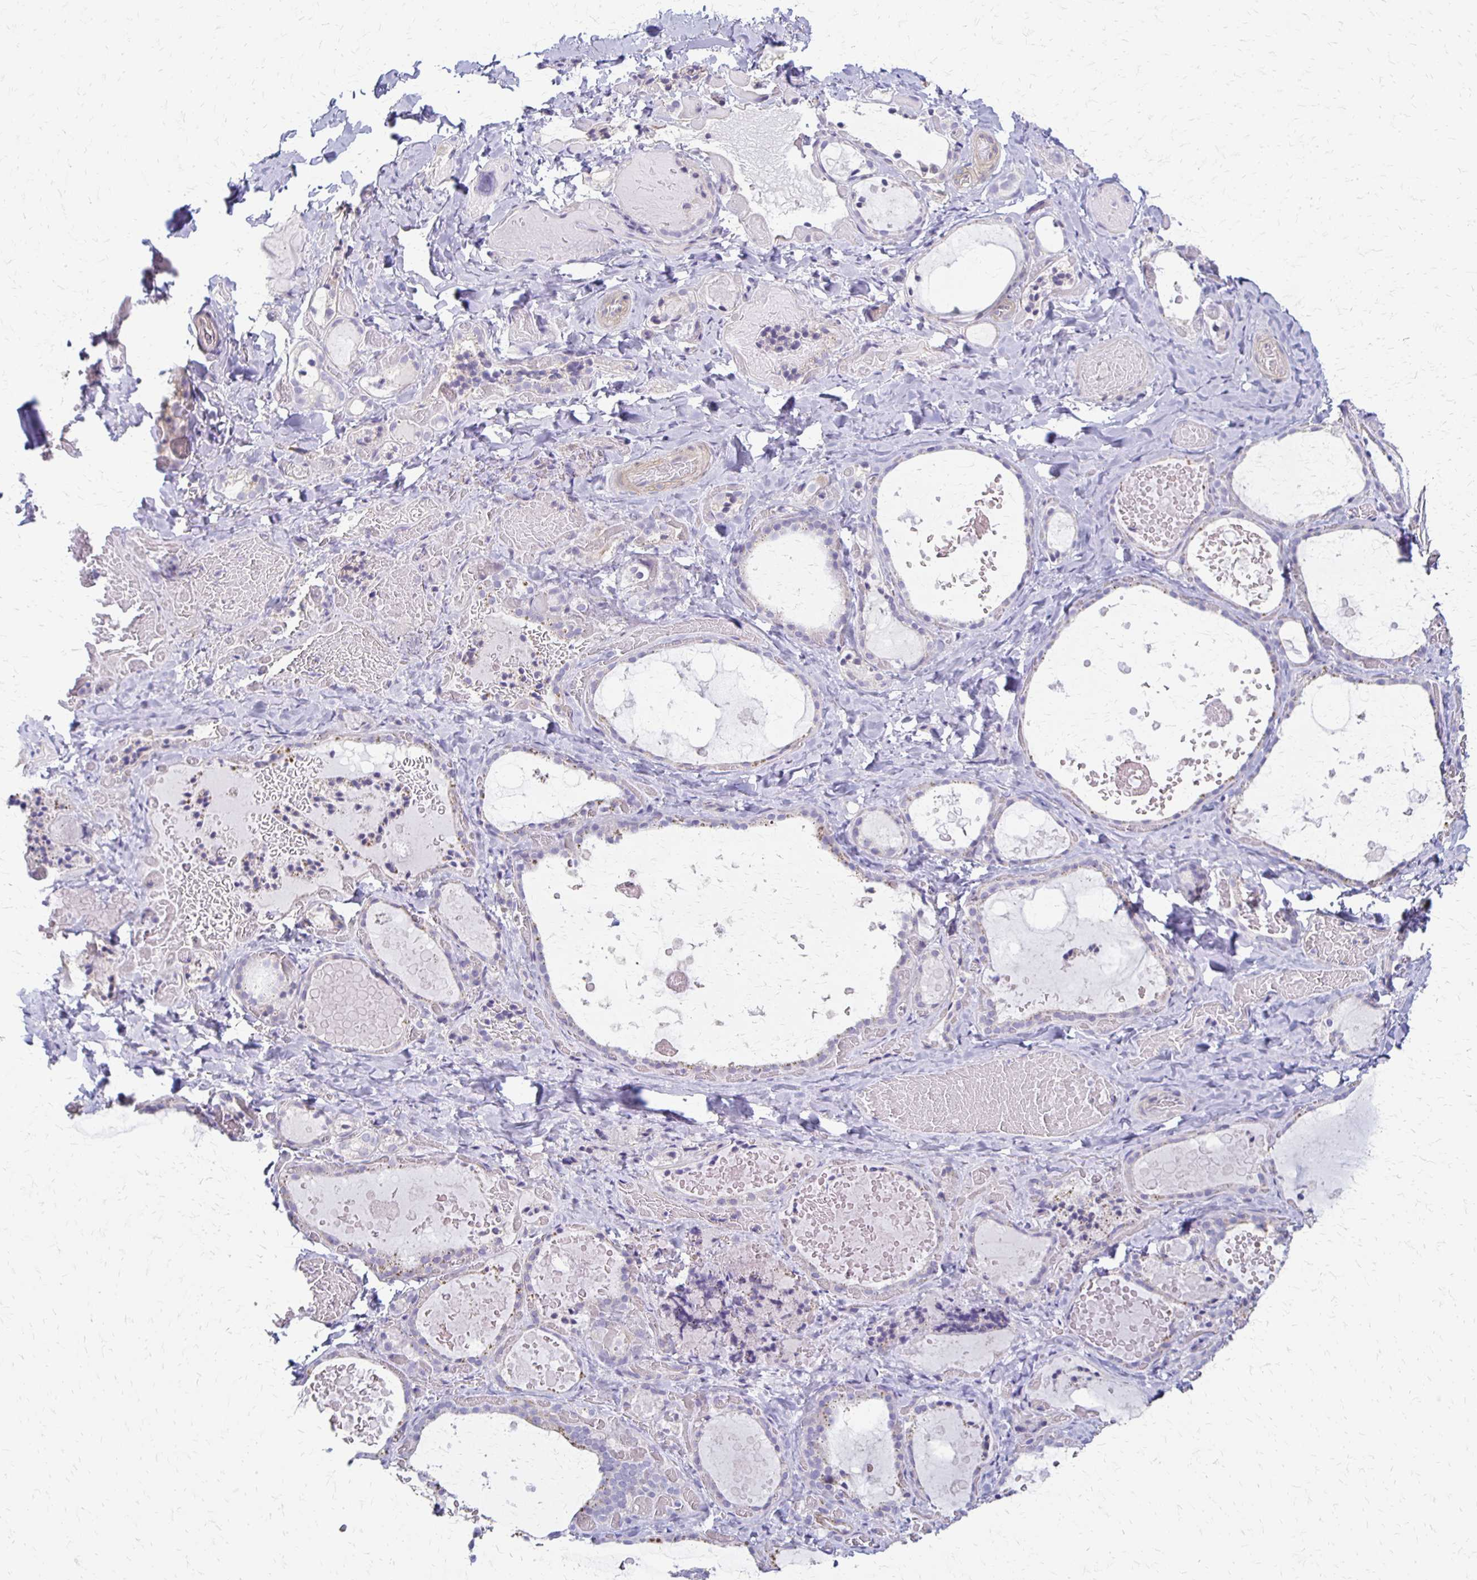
{"staining": {"intensity": "negative", "quantity": "none", "location": "none"}, "tissue": "thyroid gland", "cell_type": "Glandular cells", "image_type": "normal", "snomed": [{"axis": "morphology", "description": "Normal tissue, NOS"}, {"axis": "topography", "description": "Thyroid gland"}], "caption": "DAB immunohistochemical staining of normal thyroid gland shows no significant expression in glandular cells.", "gene": "RHOC", "patient": {"sex": "female", "age": 56}}